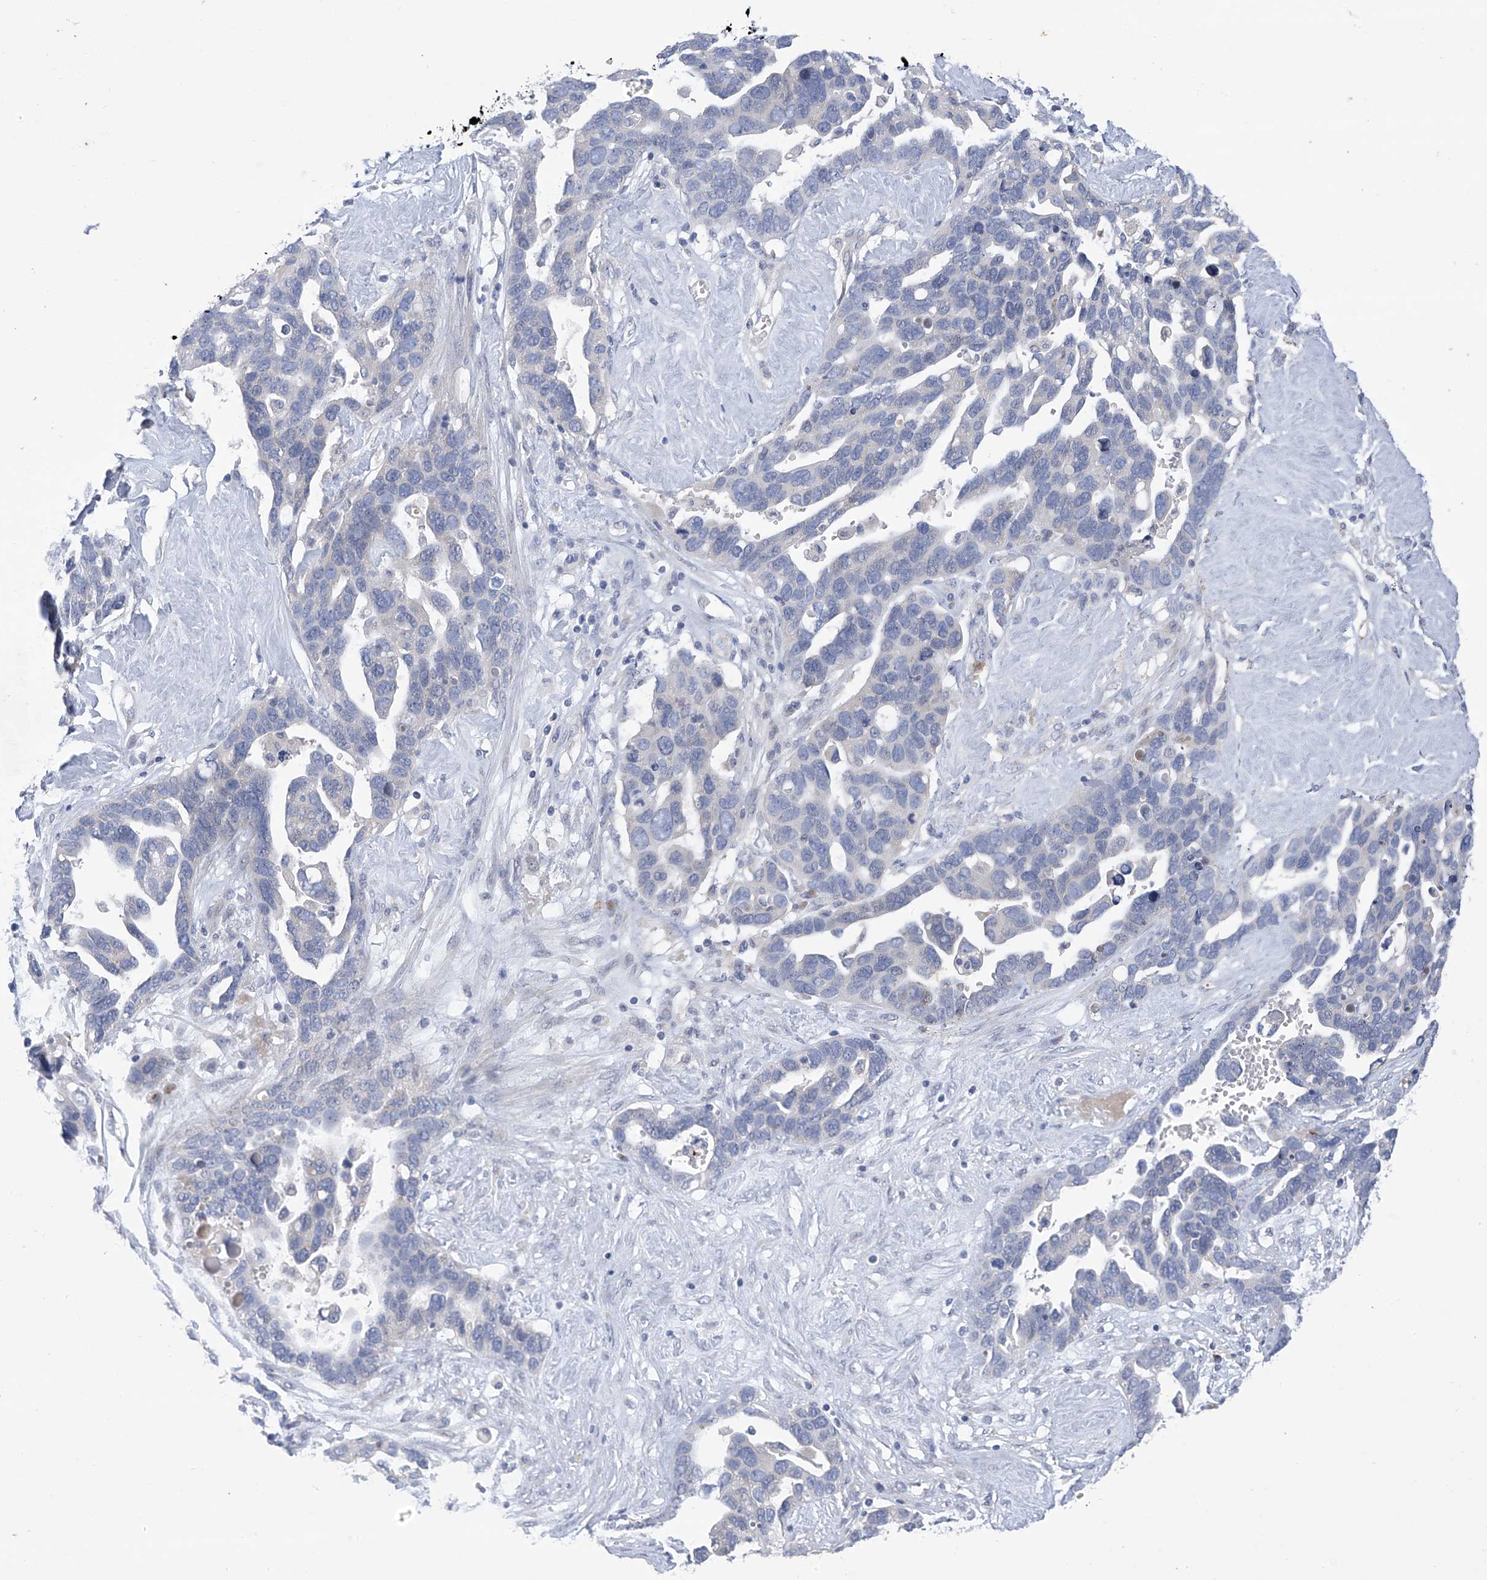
{"staining": {"intensity": "negative", "quantity": "none", "location": "none"}, "tissue": "ovarian cancer", "cell_type": "Tumor cells", "image_type": "cancer", "snomed": [{"axis": "morphology", "description": "Cystadenocarcinoma, serous, NOS"}, {"axis": "topography", "description": "Ovary"}], "caption": "This photomicrograph is of serous cystadenocarcinoma (ovarian) stained with immunohistochemistry (IHC) to label a protein in brown with the nuclei are counter-stained blue. There is no positivity in tumor cells.", "gene": "SLCO4A1", "patient": {"sex": "female", "age": 54}}